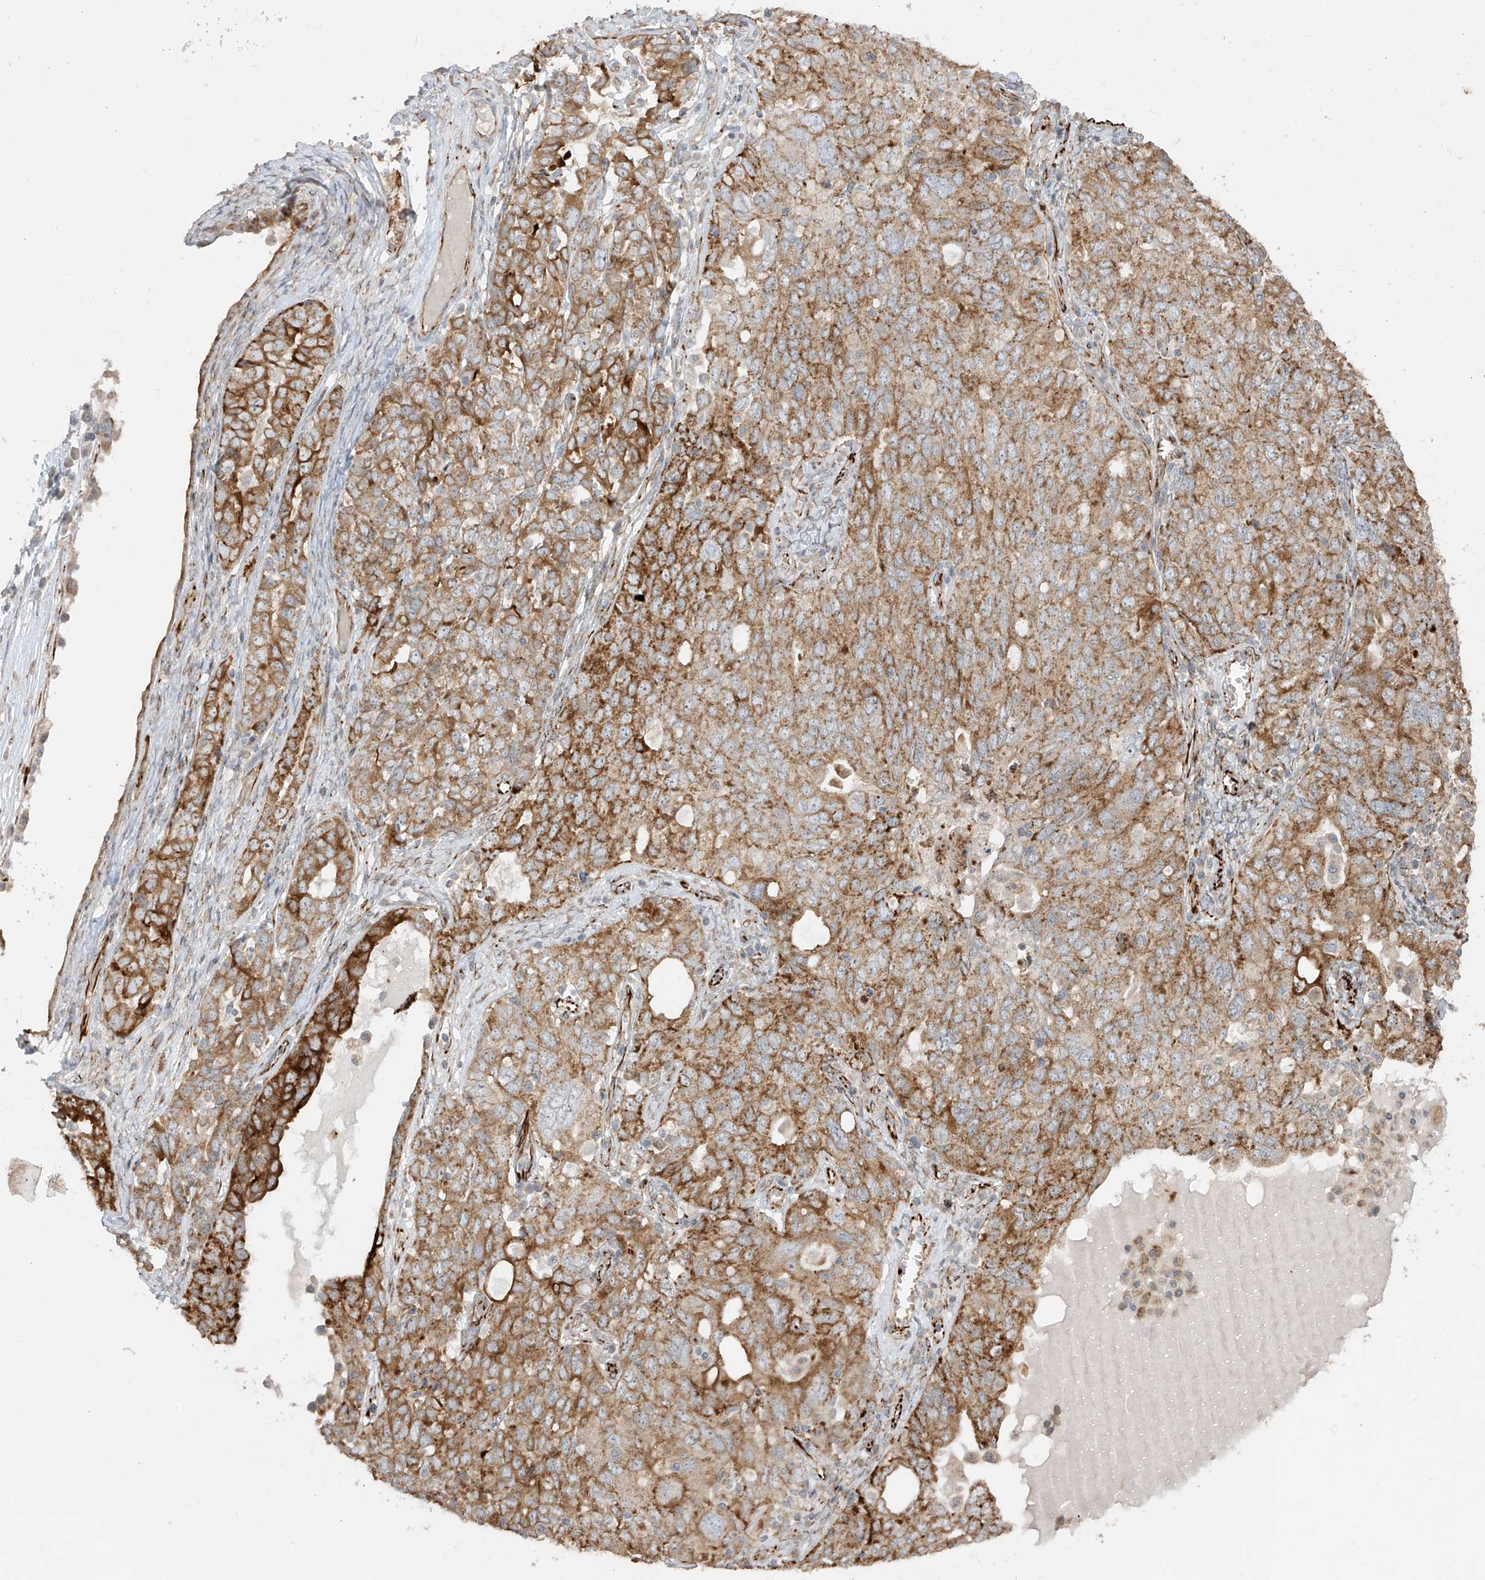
{"staining": {"intensity": "moderate", "quantity": ">75%", "location": "cytoplasmic/membranous"}, "tissue": "ovarian cancer", "cell_type": "Tumor cells", "image_type": "cancer", "snomed": [{"axis": "morphology", "description": "Carcinoma, endometroid"}, {"axis": "topography", "description": "Ovary"}], "caption": "A photomicrograph of ovarian endometroid carcinoma stained for a protein displays moderate cytoplasmic/membranous brown staining in tumor cells.", "gene": "DCDC2", "patient": {"sex": "female", "age": 62}}